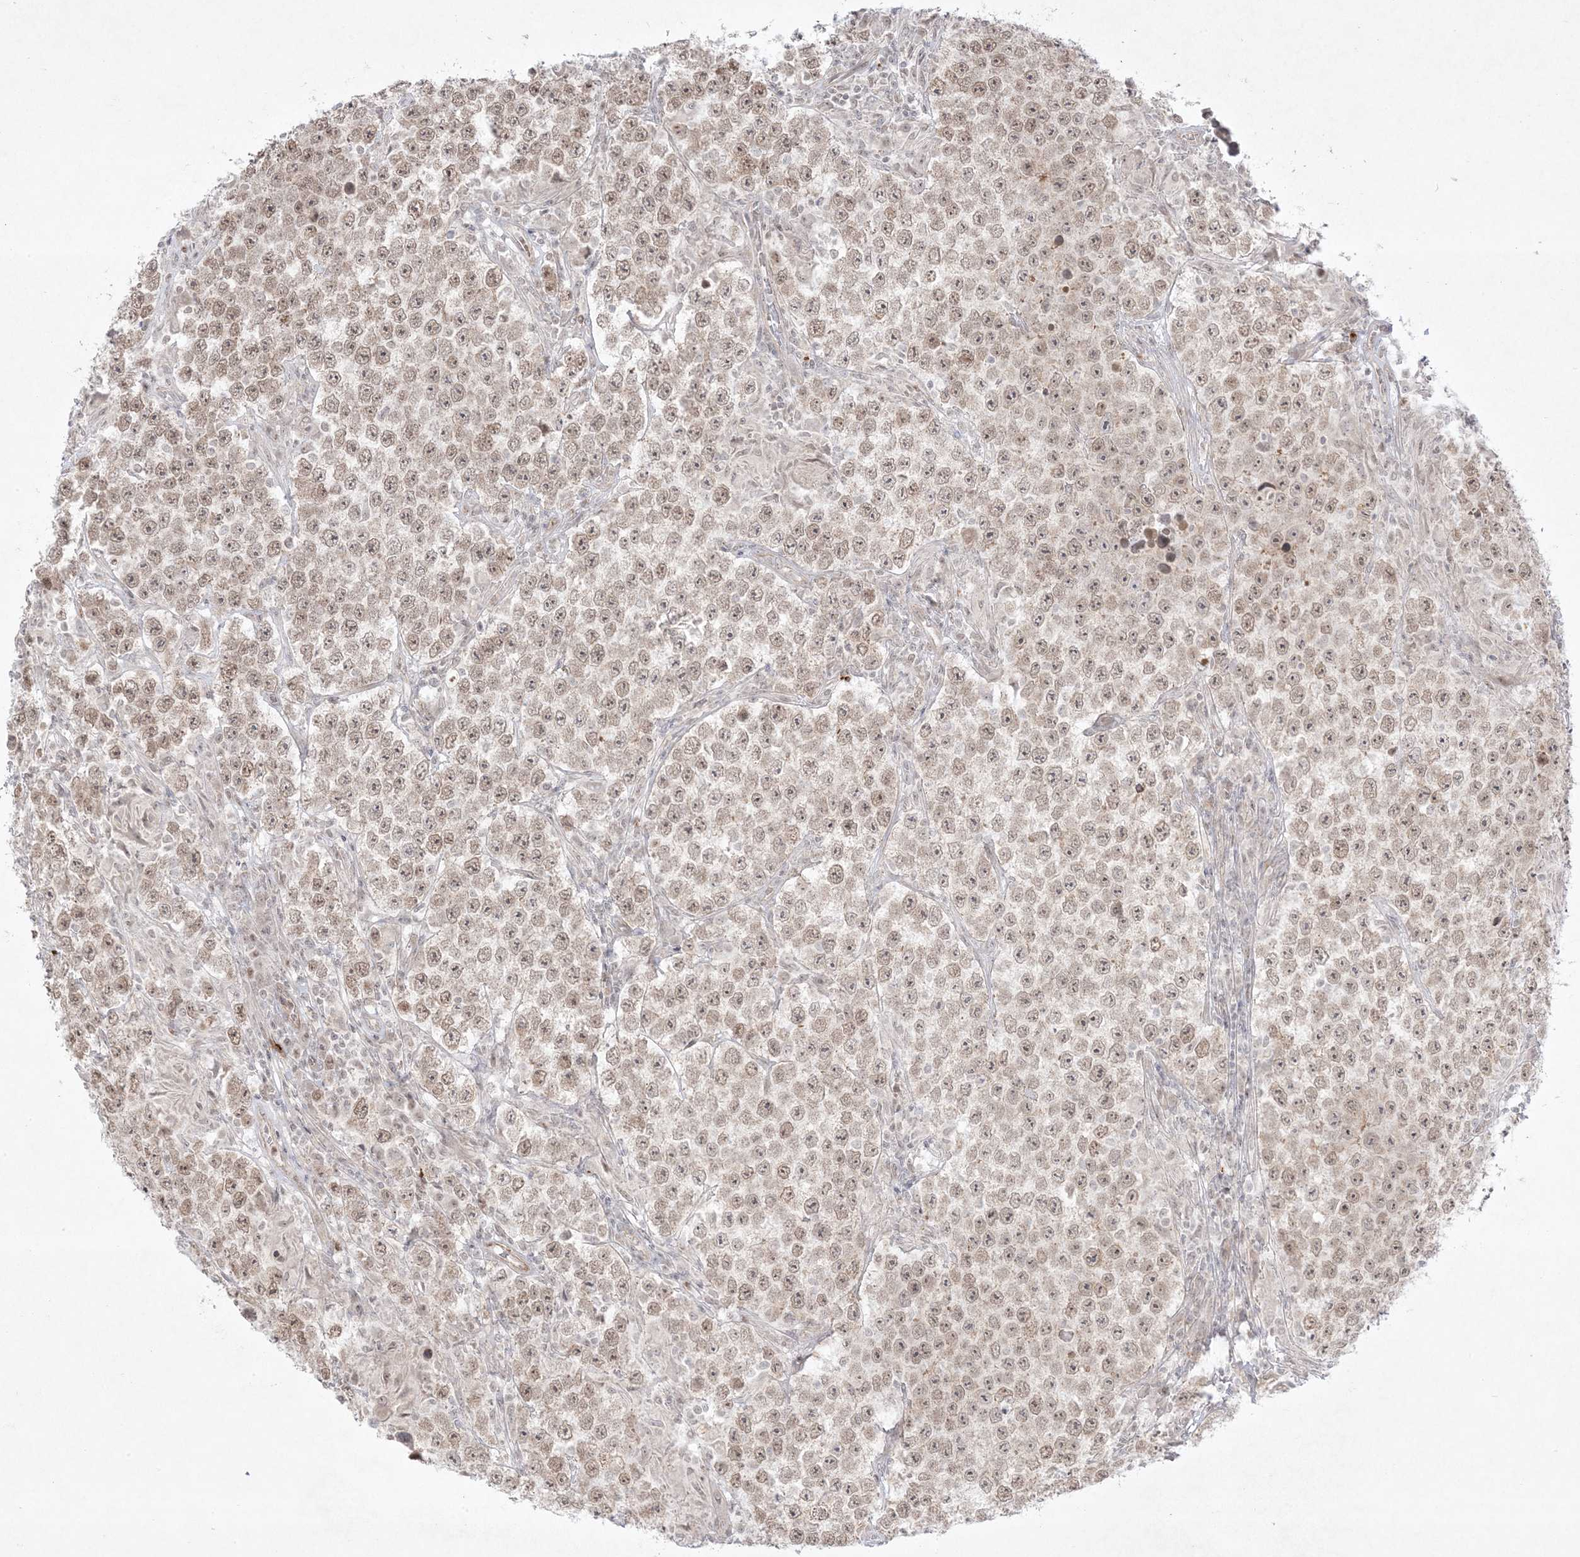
{"staining": {"intensity": "weak", "quantity": ">75%", "location": "nuclear"}, "tissue": "testis cancer", "cell_type": "Tumor cells", "image_type": "cancer", "snomed": [{"axis": "morphology", "description": "Normal tissue, NOS"}, {"axis": "morphology", "description": "Urothelial carcinoma, High grade"}, {"axis": "morphology", "description": "Seminoma, NOS"}, {"axis": "morphology", "description": "Carcinoma, Embryonal, NOS"}, {"axis": "topography", "description": "Urinary bladder"}, {"axis": "topography", "description": "Testis"}], "caption": "Weak nuclear protein positivity is identified in about >75% of tumor cells in testis cancer.", "gene": "PTK6", "patient": {"sex": "male", "age": 41}}